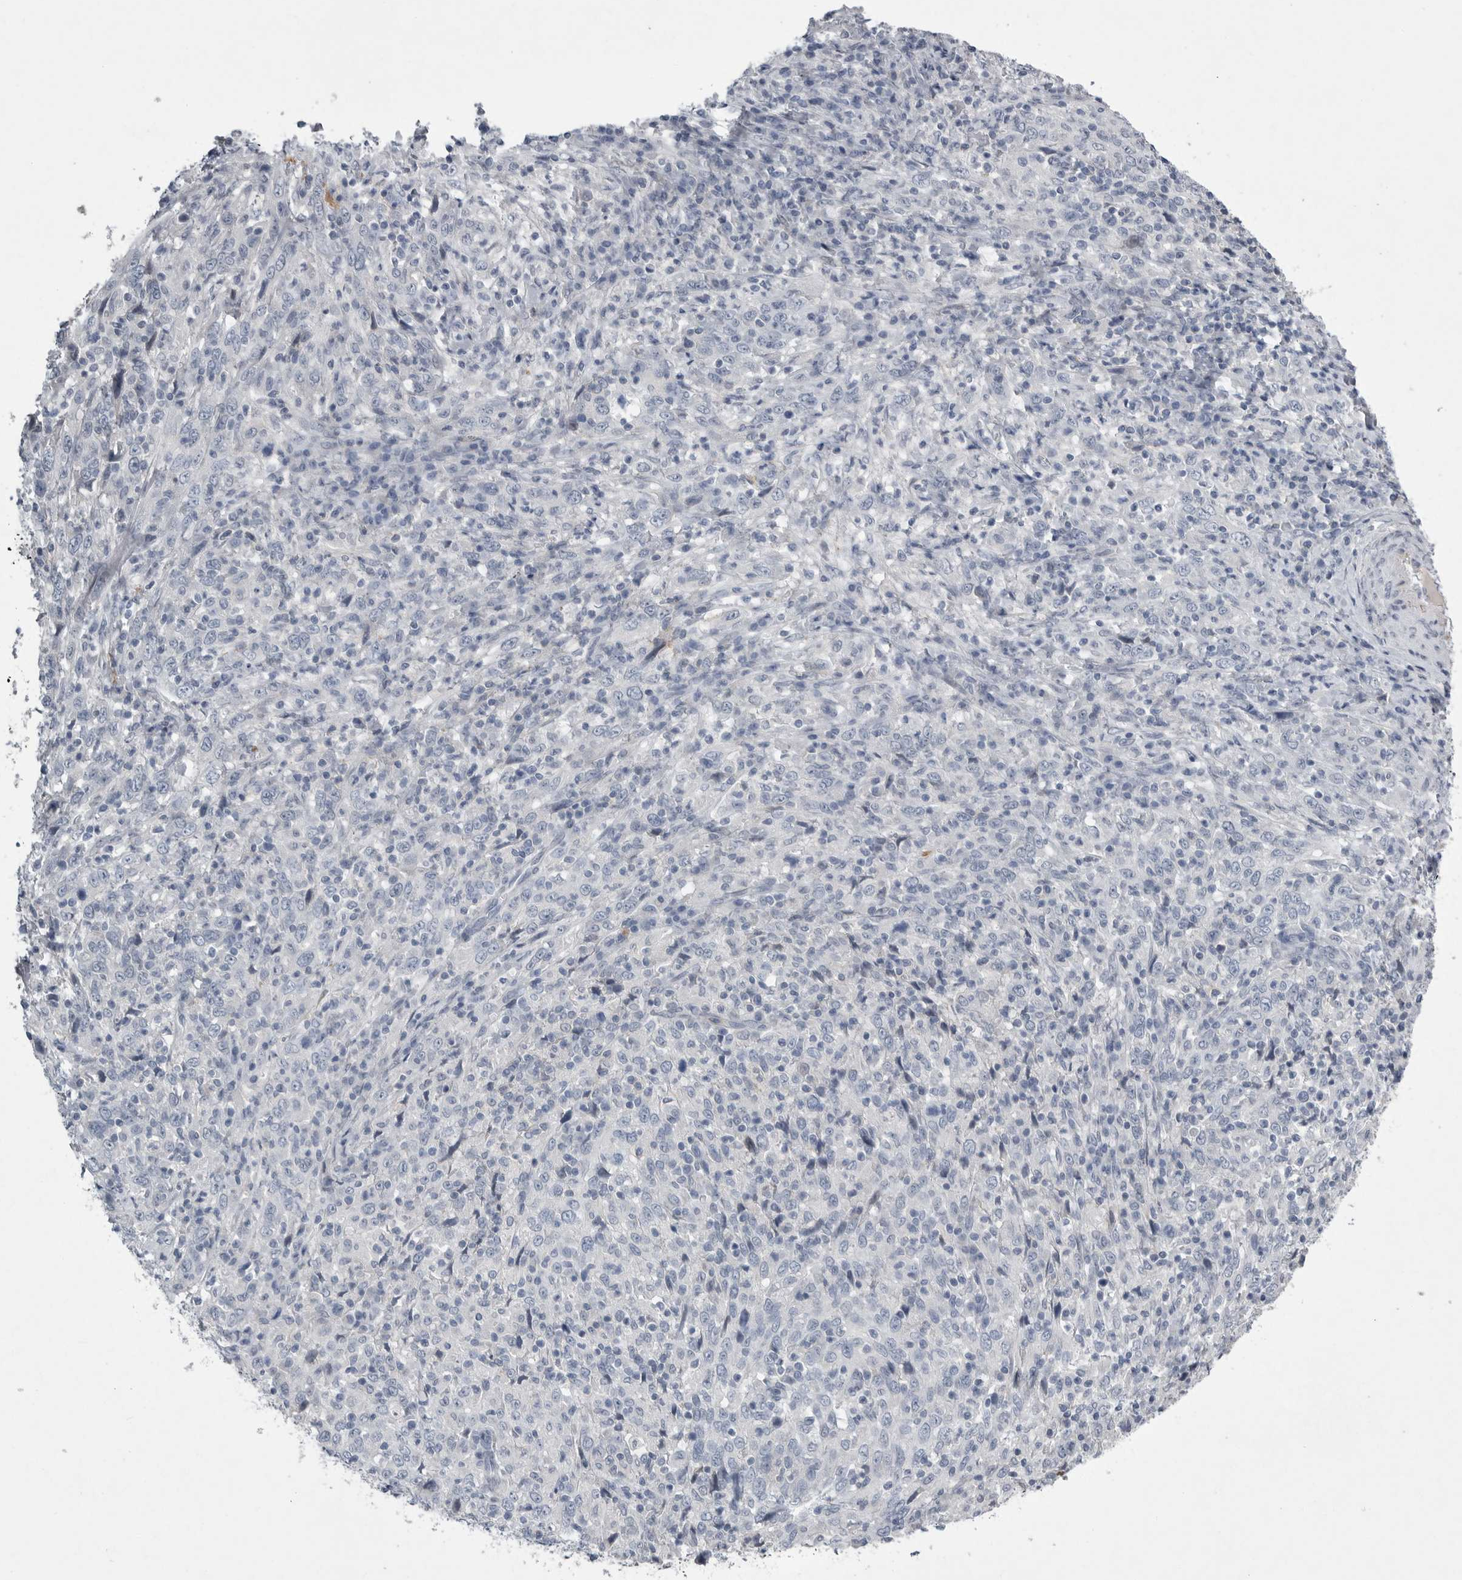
{"staining": {"intensity": "negative", "quantity": "none", "location": "none"}, "tissue": "cervical cancer", "cell_type": "Tumor cells", "image_type": "cancer", "snomed": [{"axis": "morphology", "description": "Squamous cell carcinoma, NOS"}, {"axis": "topography", "description": "Cervix"}], "caption": "Tumor cells show no significant protein positivity in cervical cancer.", "gene": "CRP", "patient": {"sex": "female", "age": 46}}